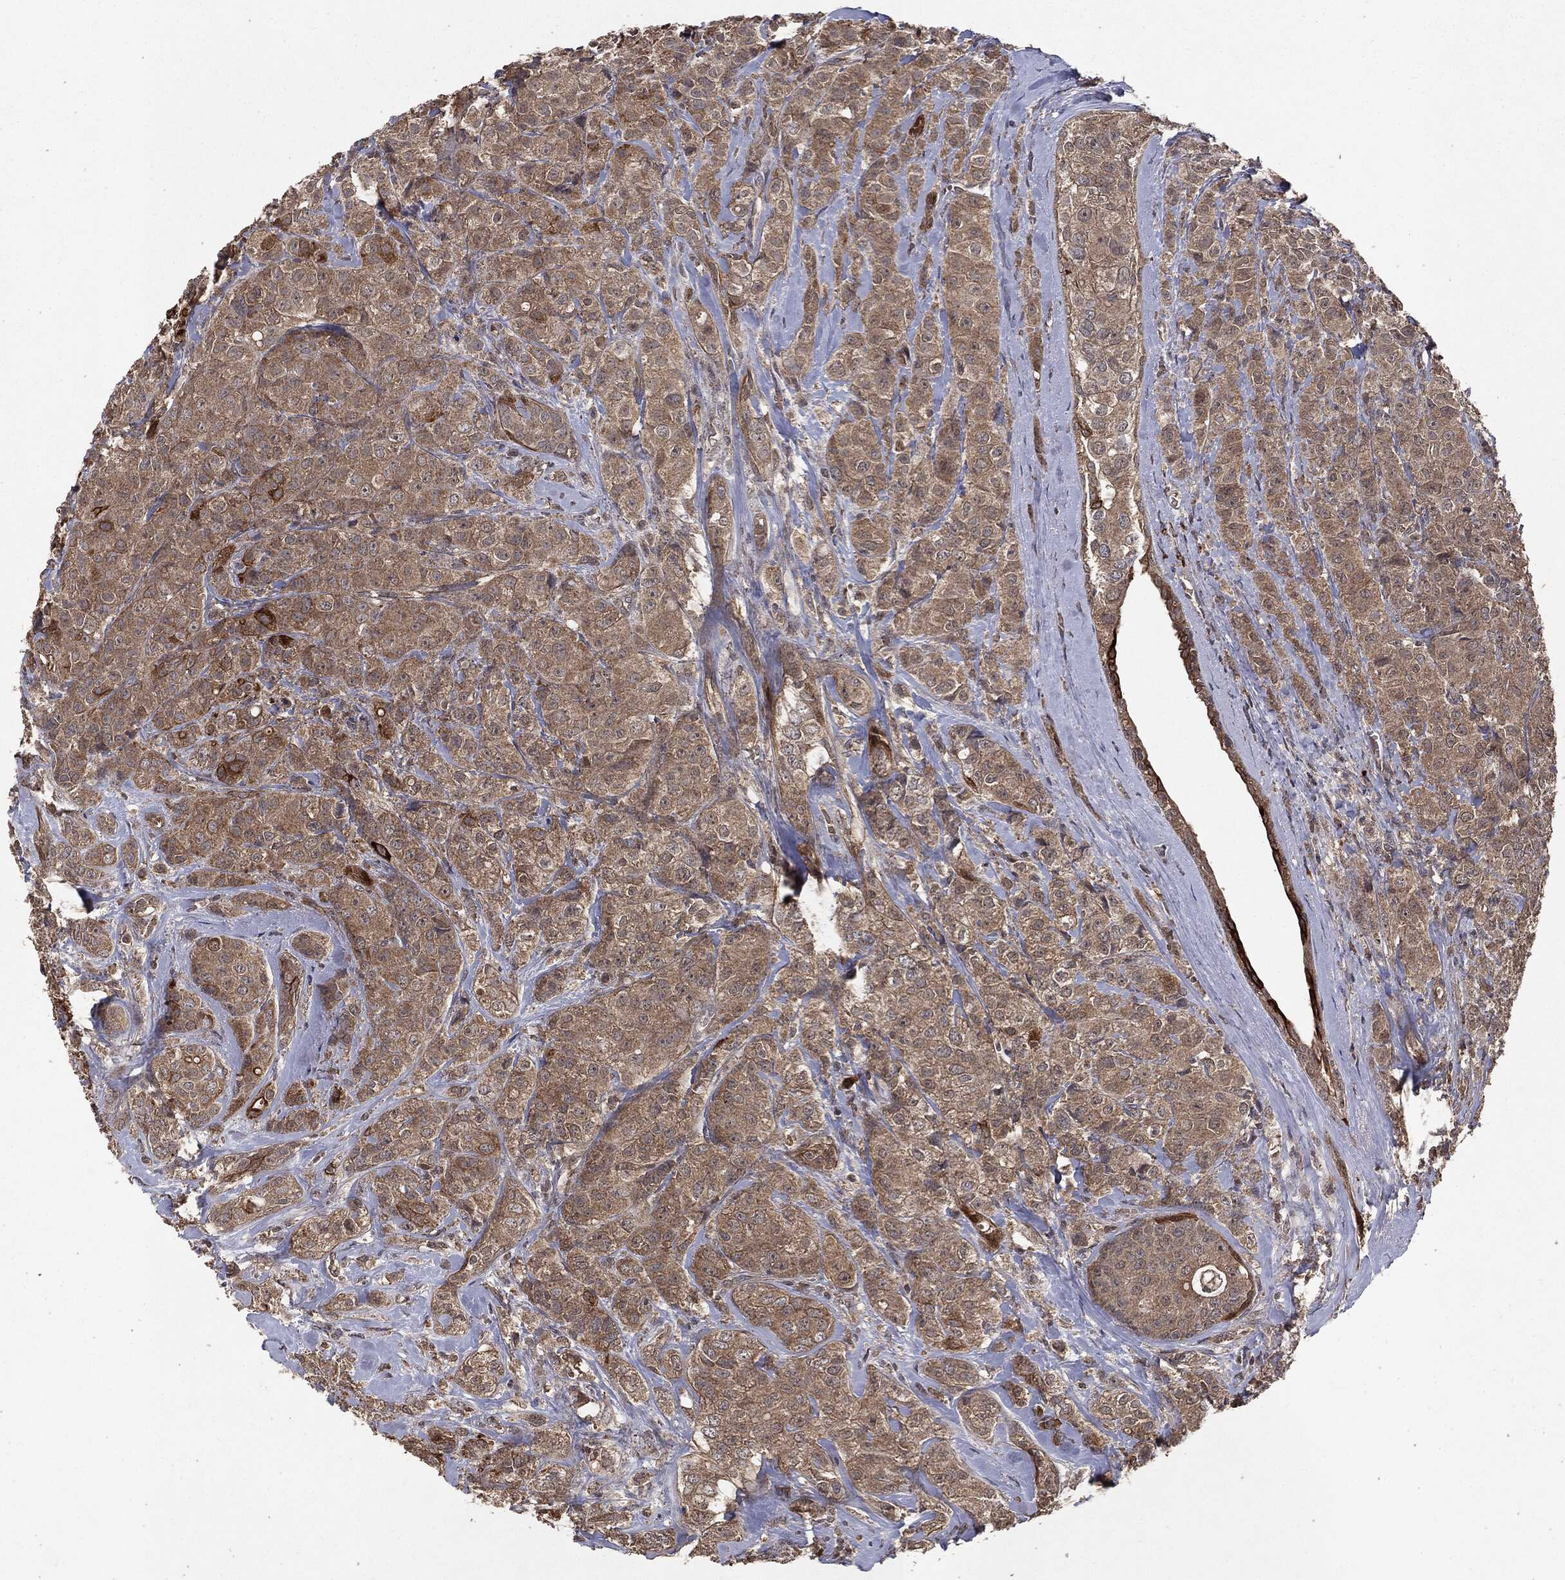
{"staining": {"intensity": "weak", "quantity": ">75%", "location": "cytoplasmic/membranous"}, "tissue": "breast cancer", "cell_type": "Tumor cells", "image_type": "cancer", "snomed": [{"axis": "morphology", "description": "Normal tissue, NOS"}, {"axis": "morphology", "description": "Duct carcinoma"}, {"axis": "topography", "description": "Breast"}], "caption": "Brown immunohistochemical staining in breast cancer (invasive ductal carcinoma) reveals weak cytoplasmic/membranous positivity in approximately >75% of tumor cells.", "gene": "MTOR", "patient": {"sex": "female", "age": 43}}